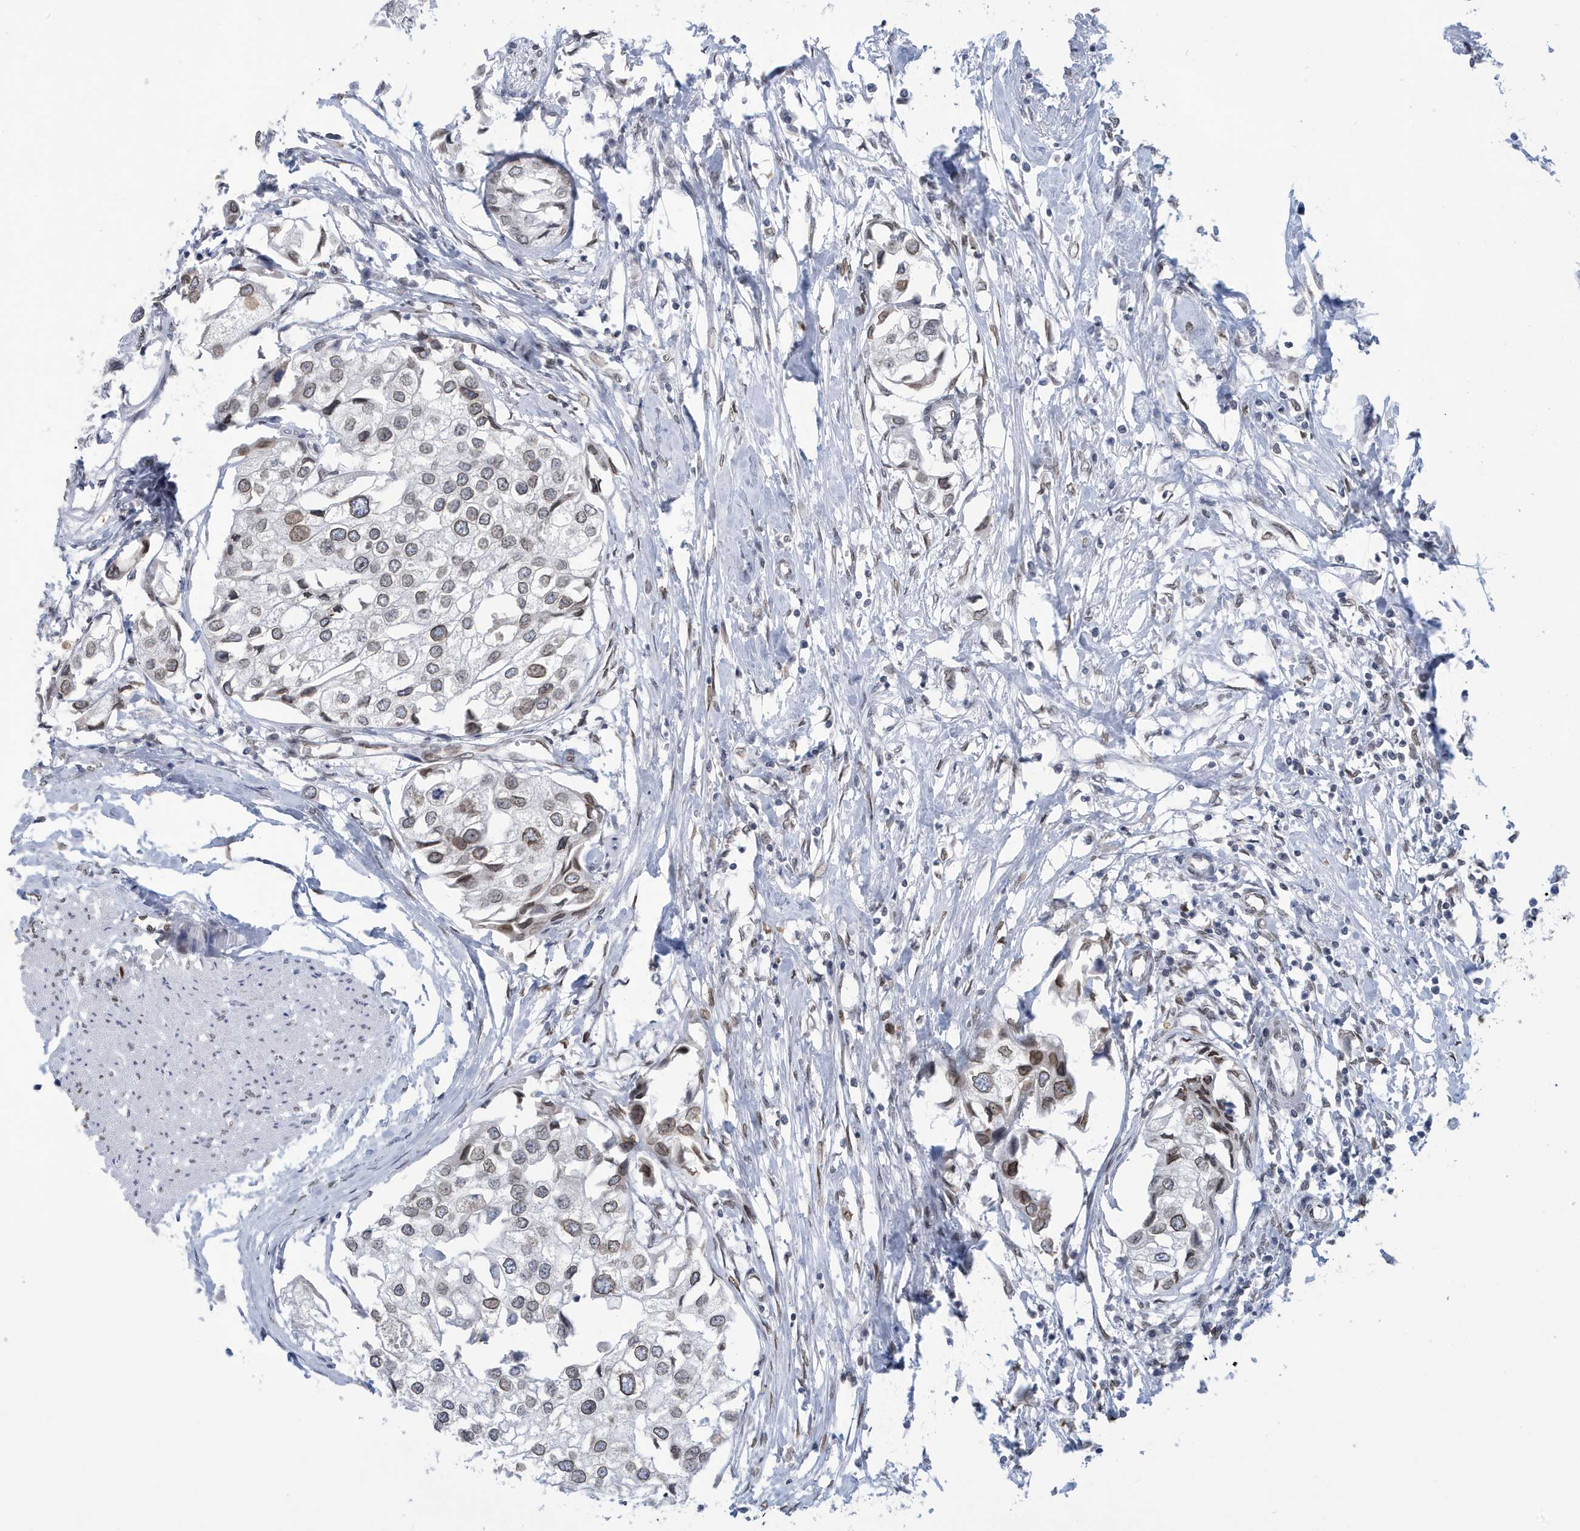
{"staining": {"intensity": "weak", "quantity": ">75%", "location": "cytoplasmic/membranous,nuclear"}, "tissue": "urothelial cancer", "cell_type": "Tumor cells", "image_type": "cancer", "snomed": [{"axis": "morphology", "description": "Urothelial carcinoma, High grade"}, {"axis": "topography", "description": "Urinary bladder"}], "caption": "Immunohistochemical staining of urothelial cancer demonstrates low levels of weak cytoplasmic/membranous and nuclear staining in approximately >75% of tumor cells. (brown staining indicates protein expression, while blue staining denotes nuclei).", "gene": "PCYT1A", "patient": {"sex": "male", "age": 64}}